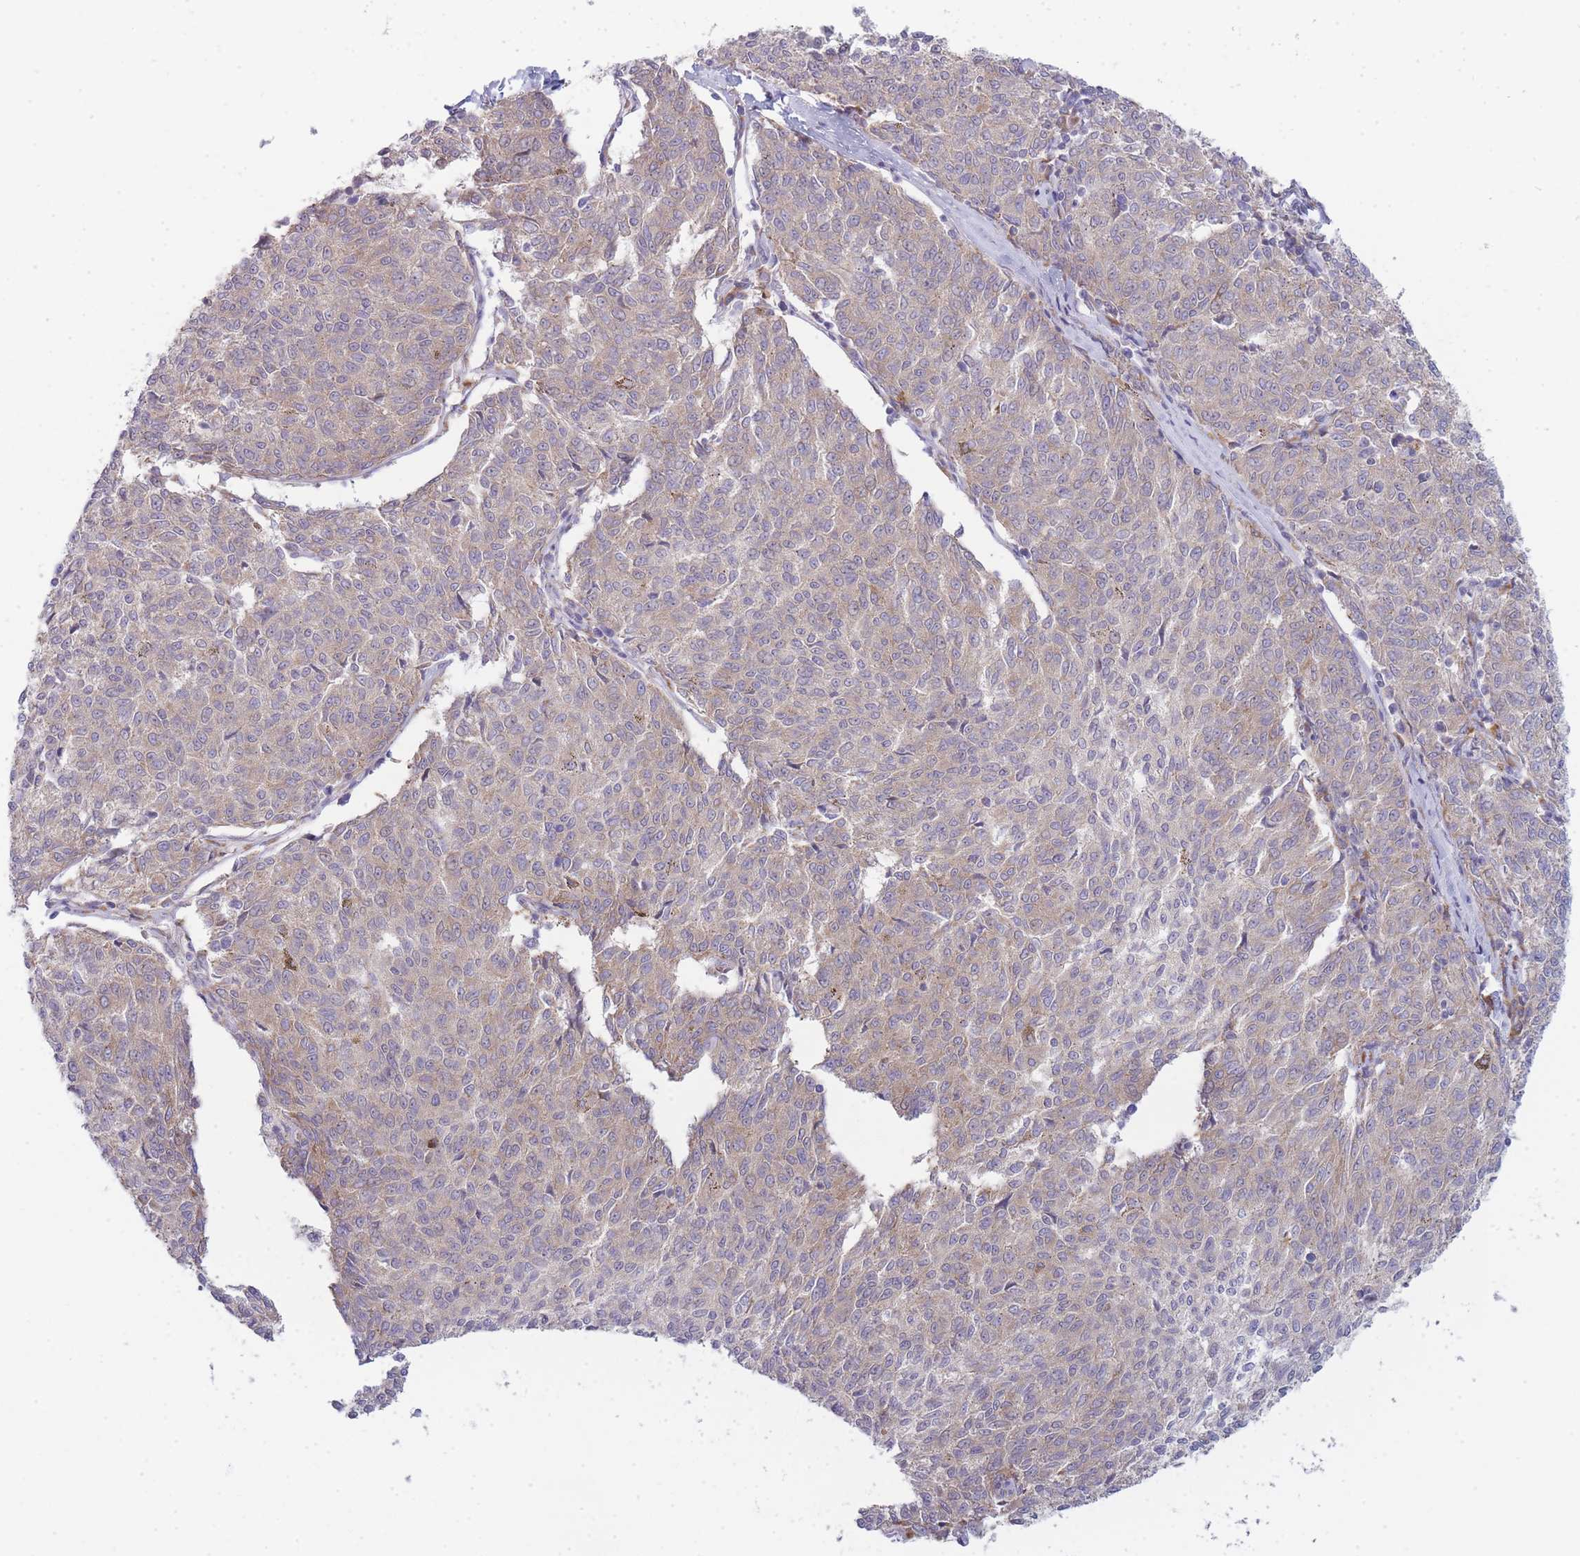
{"staining": {"intensity": "weak", "quantity": "25%-75%", "location": "cytoplasmic/membranous"}, "tissue": "melanoma", "cell_type": "Tumor cells", "image_type": "cancer", "snomed": [{"axis": "morphology", "description": "Malignant melanoma, NOS"}, {"axis": "topography", "description": "Skin"}], "caption": "Melanoma tissue exhibits weak cytoplasmic/membranous staining in about 25%-75% of tumor cells, visualized by immunohistochemistry.", "gene": "OR5L2", "patient": {"sex": "female", "age": 72}}